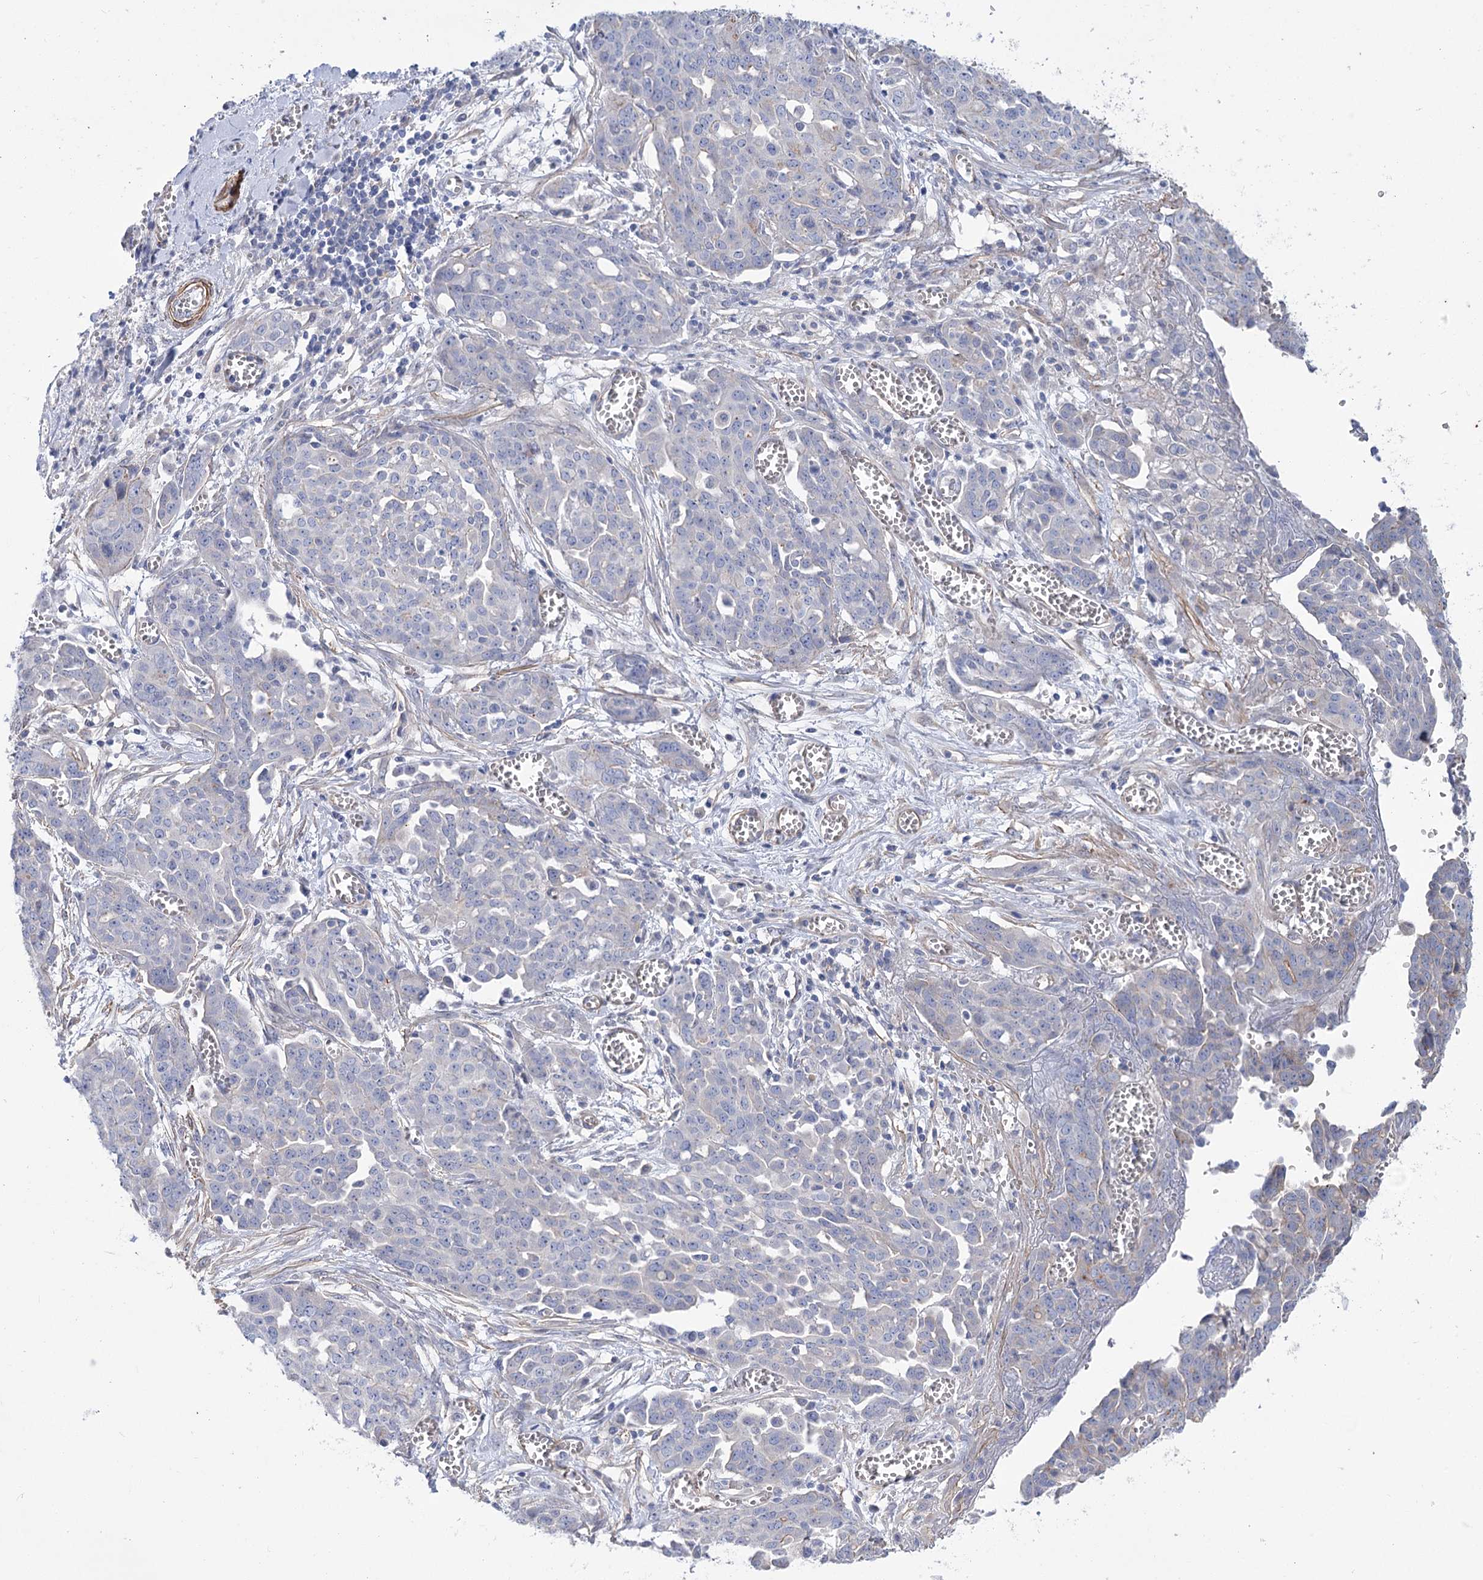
{"staining": {"intensity": "negative", "quantity": "none", "location": "none"}, "tissue": "ovarian cancer", "cell_type": "Tumor cells", "image_type": "cancer", "snomed": [{"axis": "morphology", "description": "Cystadenocarcinoma, serous, NOS"}, {"axis": "topography", "description": "Soft tissue"}, {"axis": "topography", "description": "Ovary"}], "caption": "The image displays no significant positivity in tumor cells of ovarian serous cystadenocarcinoma.", "gene": "WASHC3", "patient": {"sex": "female", "age": 57}}